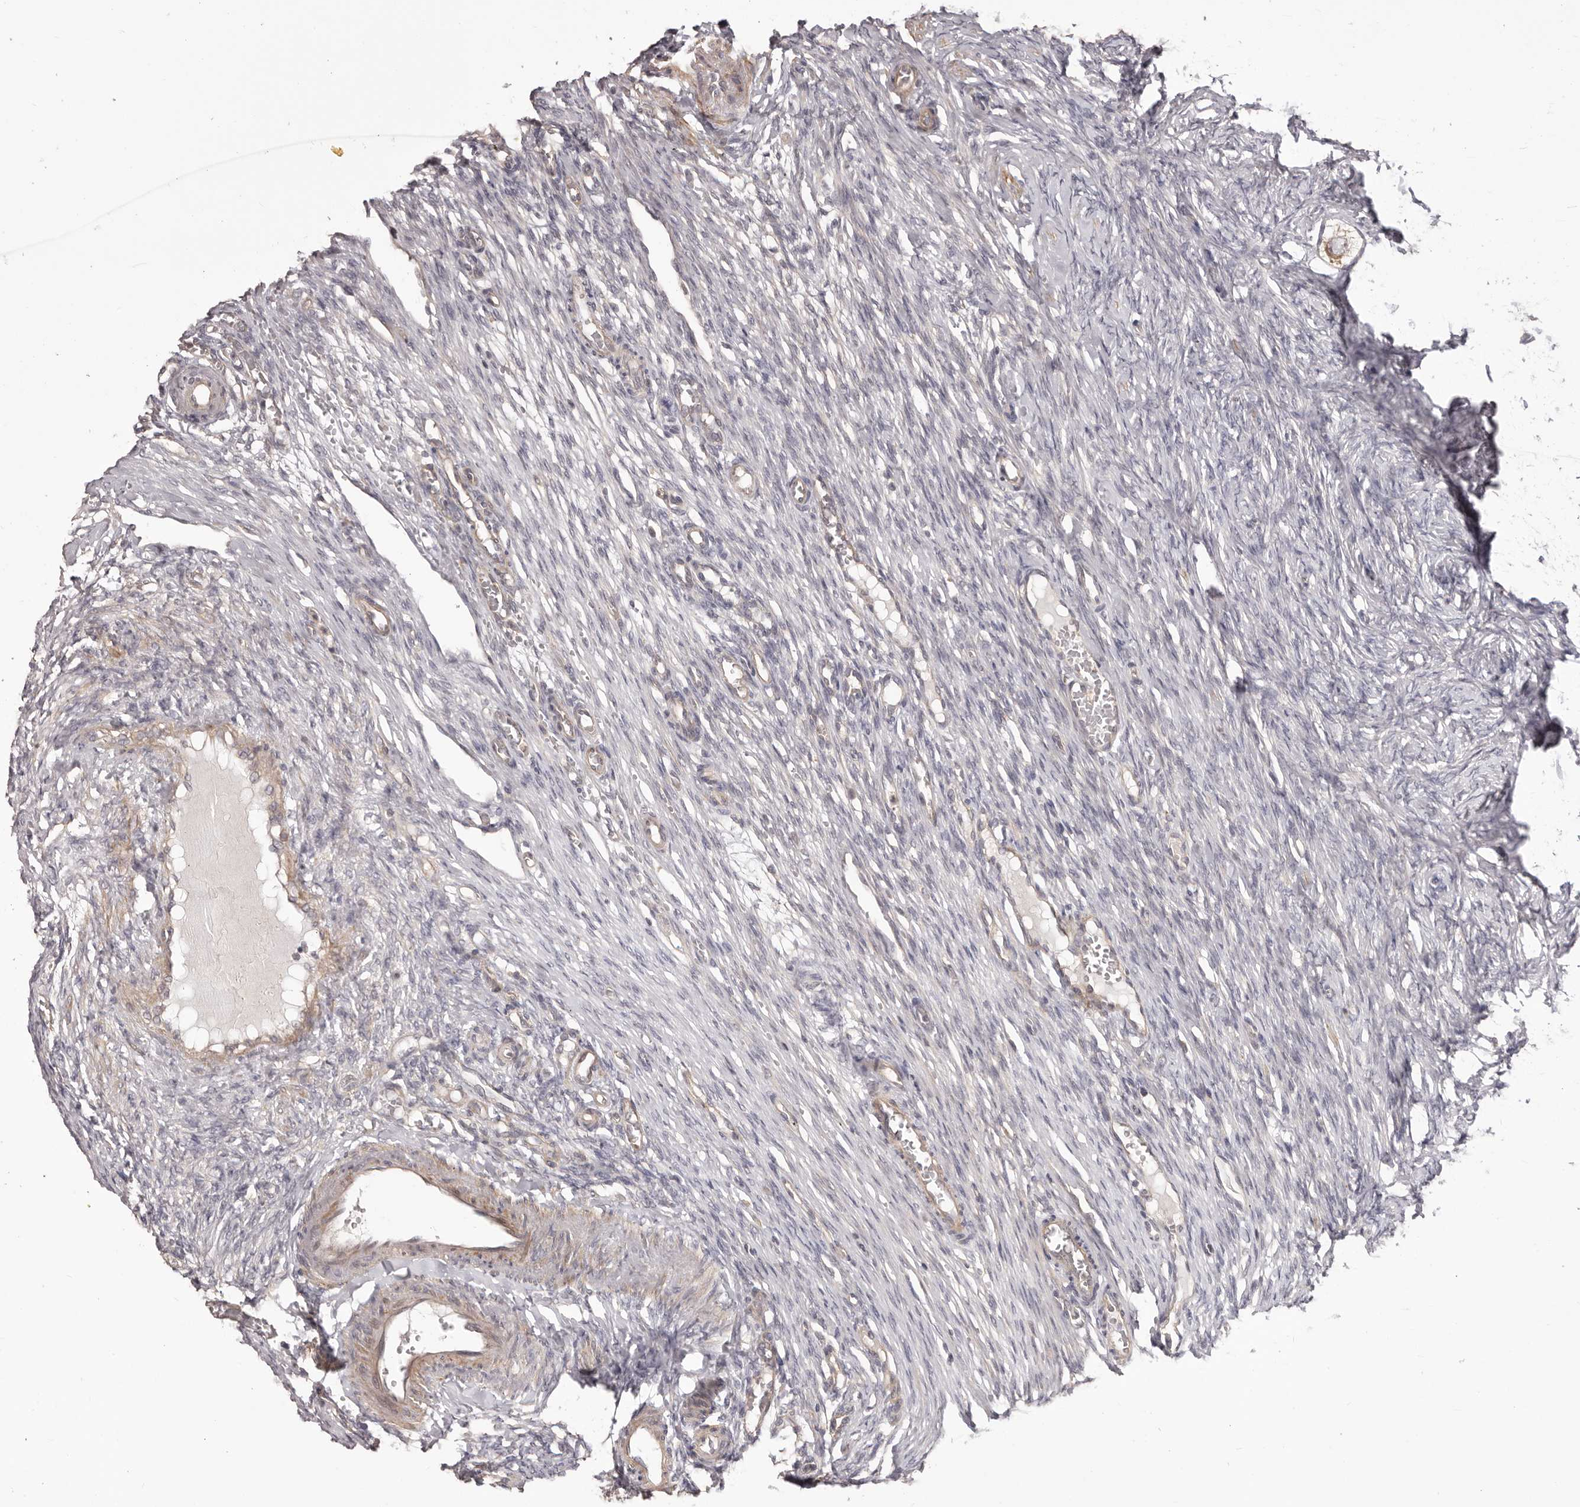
{"staining": {"intensity": "weak", "quantity": ">75%", "location": "cytoplasmic/membranous"}, "tissue": "ovary", "cell_type": "Follicle cells", "image_type": "normal", "snomed": [{"axis": "morphology", "description": "Adenocarcinoma, NOS"}, {"axis": "topography", "description": "Endometrium"}], "caption": "Human ovary stained for a protein (brown) displays weak cytoplasmic/membranous positive staining in about >75% of follicle cells.", "gene": "HRH1", "patient": {"sex": "female", "age": 32}}